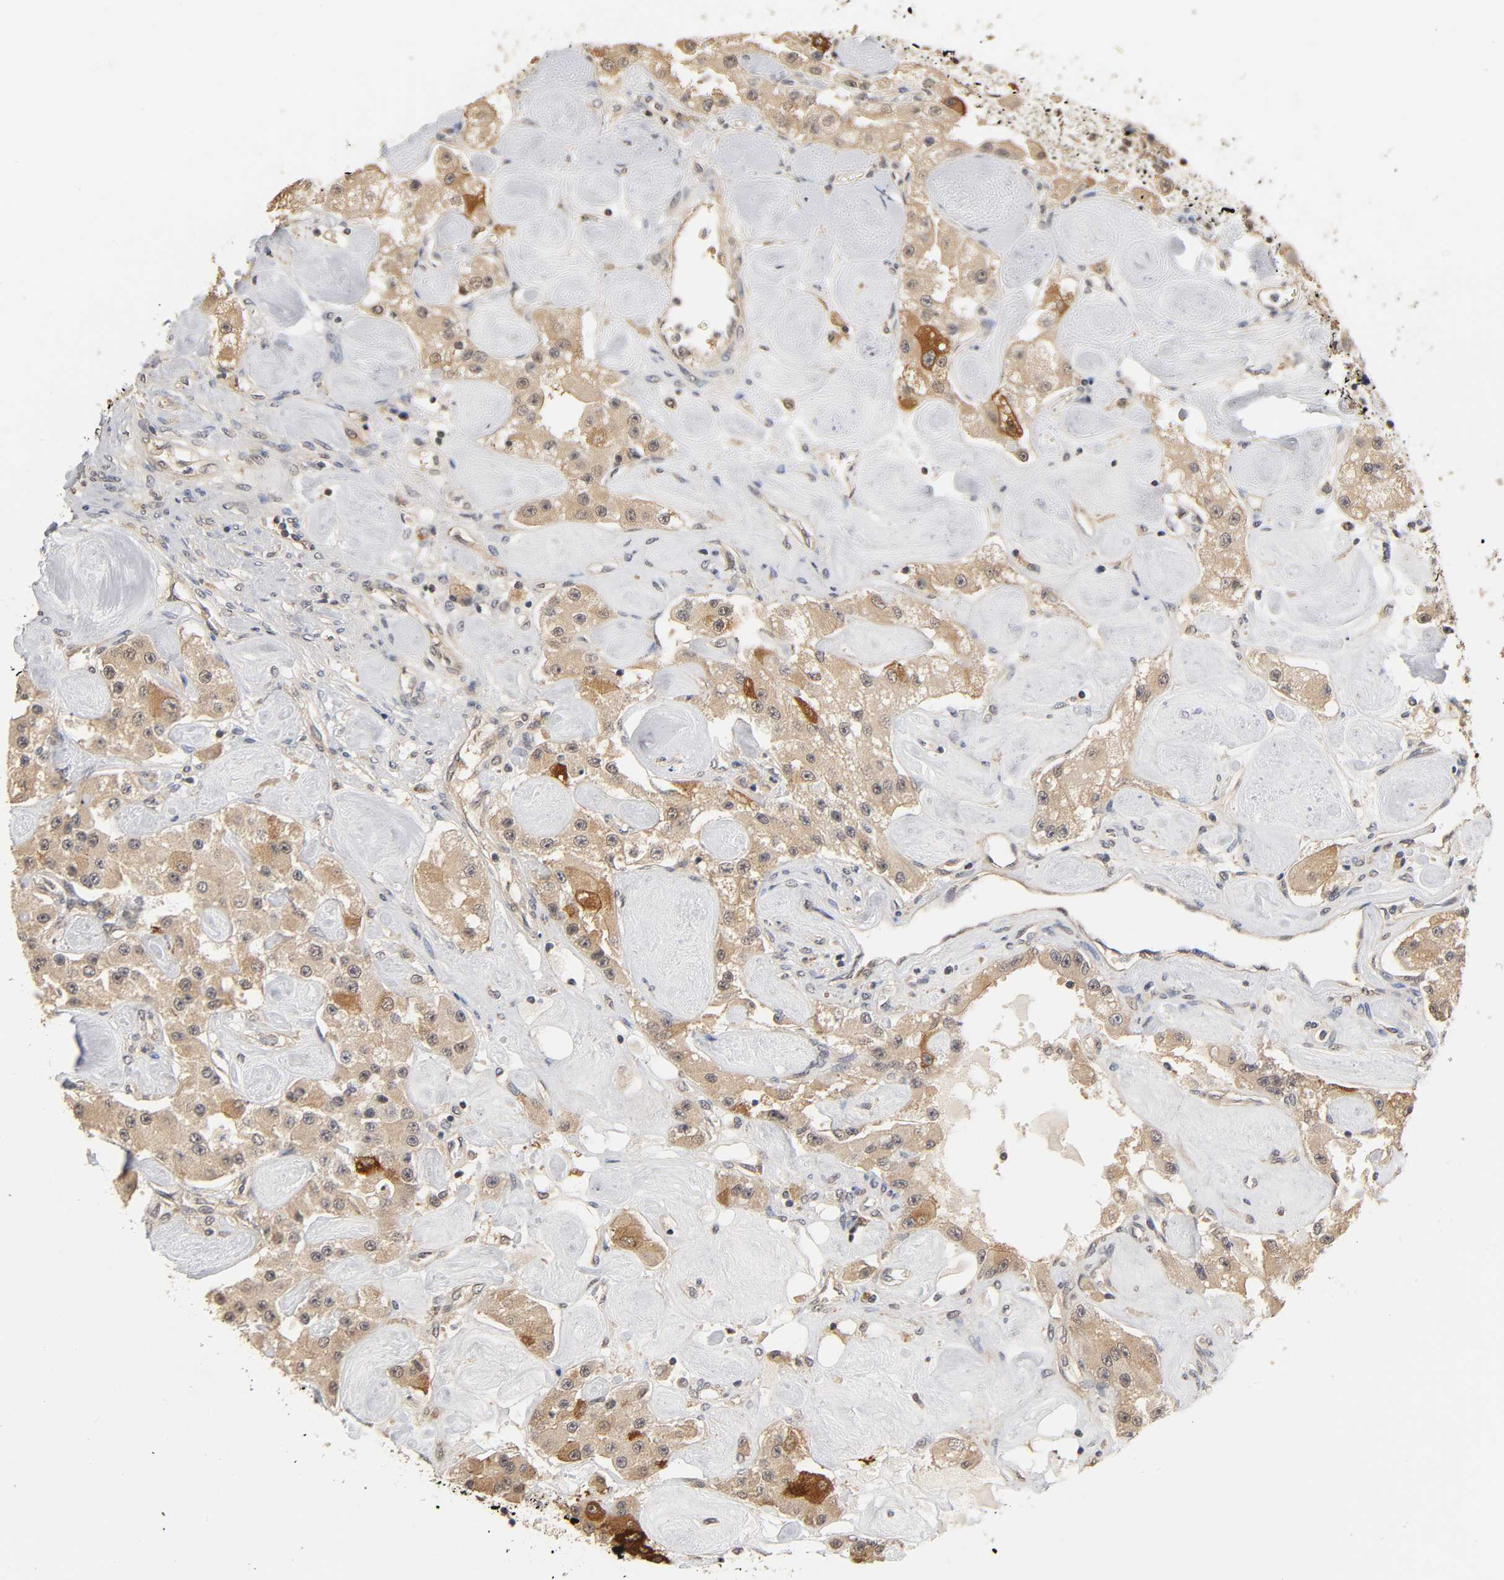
{"staining": {"intensity": "strong", "quantity": "<25%", "location": "cytoplasmic/membranous"}, "tissue": "carcinoid", "cell_type": "Tumor cells", "image_type": "cancer", "snomed": [{"axis": "morphology", "description": "Carcinoid, malignant, NOS"}, {"axis": "topography", "description": "Pancreas"}], "caption": "Carcinoid (malignant) tissue reveals strong cytoplasmic/membranous staining in approximately <25% of tumor cells (brown staining indicates protein expression, while blue staining denotes nuclei).", "gene": "PDE5A", "patient": {"sex": "male", "age": 41}}